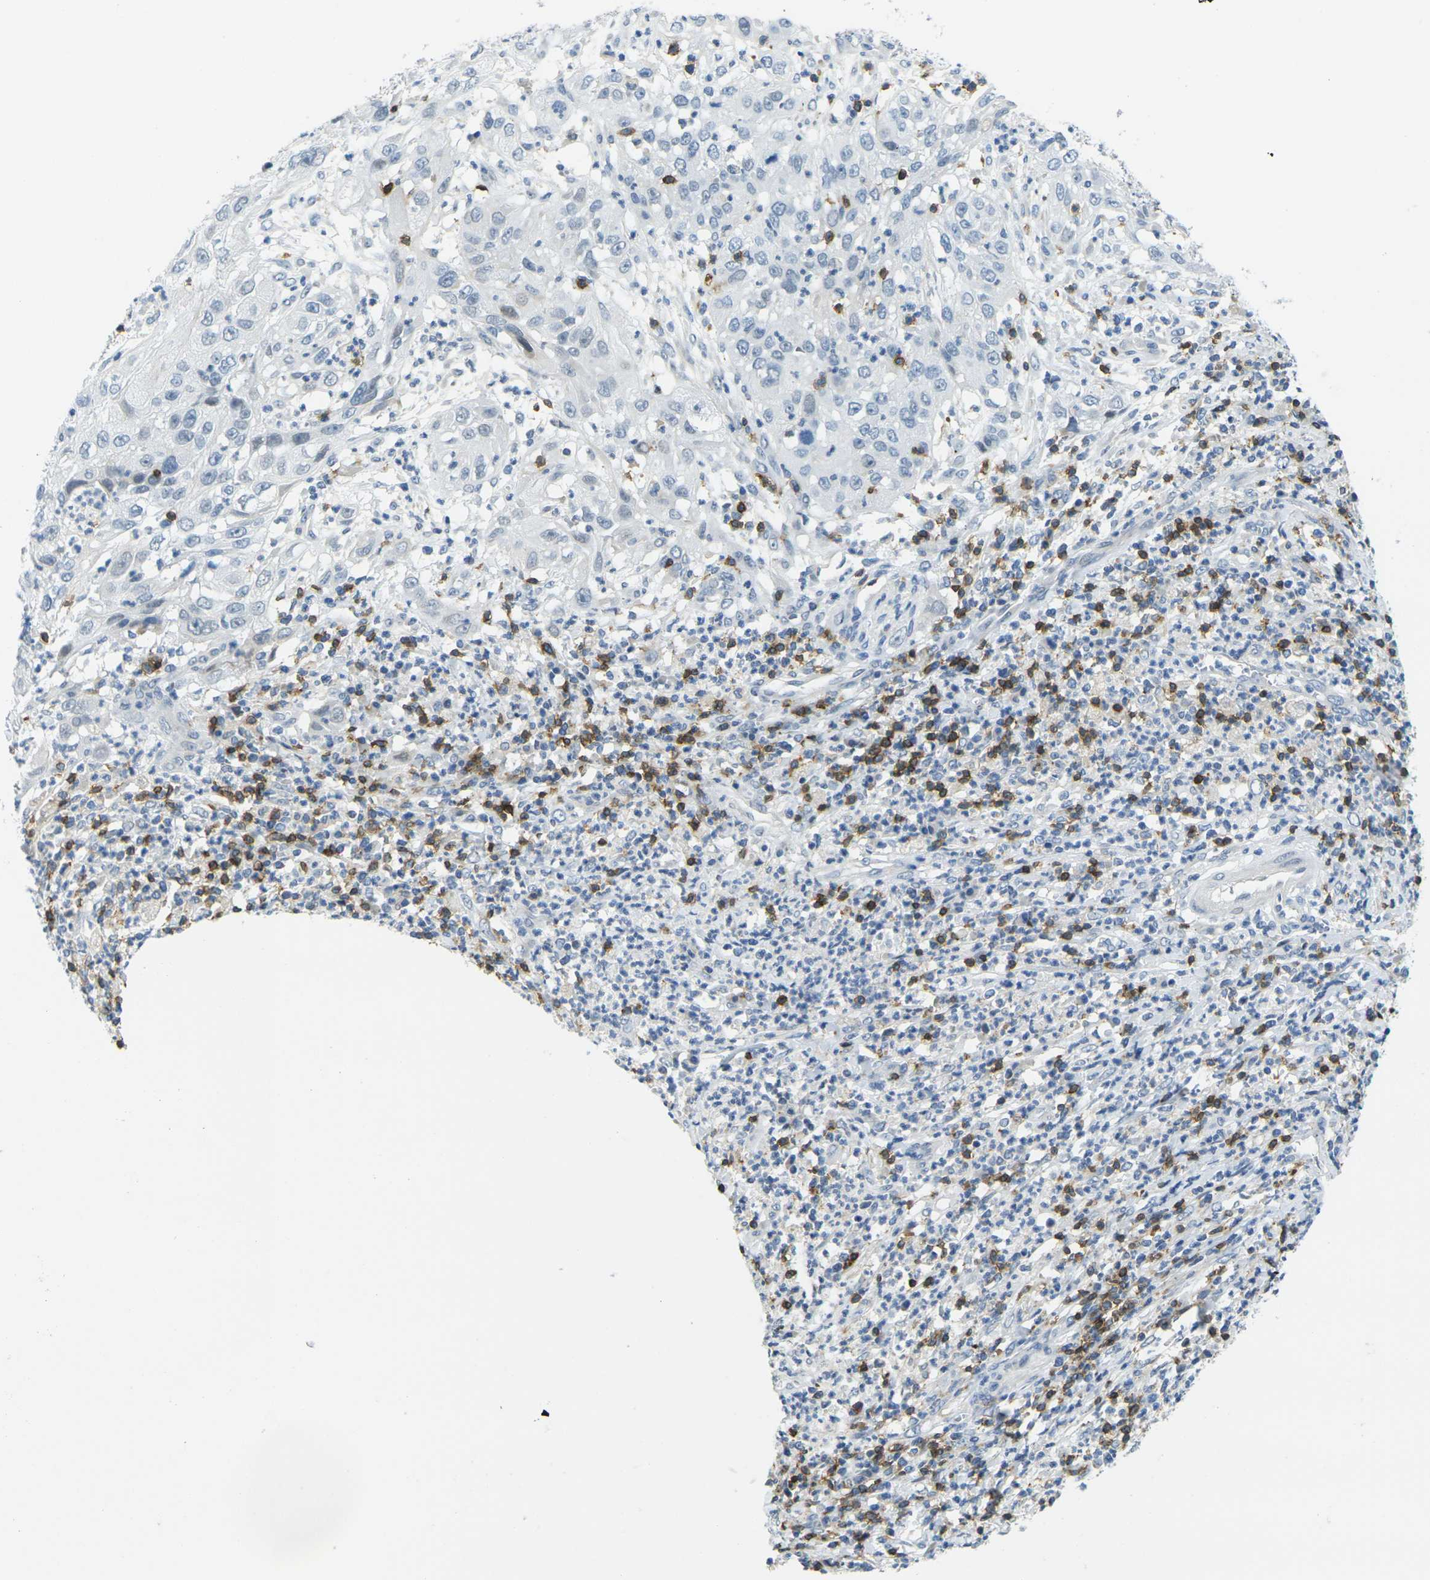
{"staining": {"intensity": "negative", "quantity": "none", "location": "none"}, "tissue": "cervical cancer", "cell_type": "Tumor cells", "image_type": "cancer", "snomed": [{"axis": "morphology", "description": "Squamous cell carcinoma, NOS"}, {"axis": "topography", "description": "Cervix"}], "caption": "This is a photomicrograph of immunohistochemistry (IHC) staining of cervical cancer, which shows no staining in tumor cells.", "gene": "CD3D", "patient": {"sex": "female", "age": 32}}